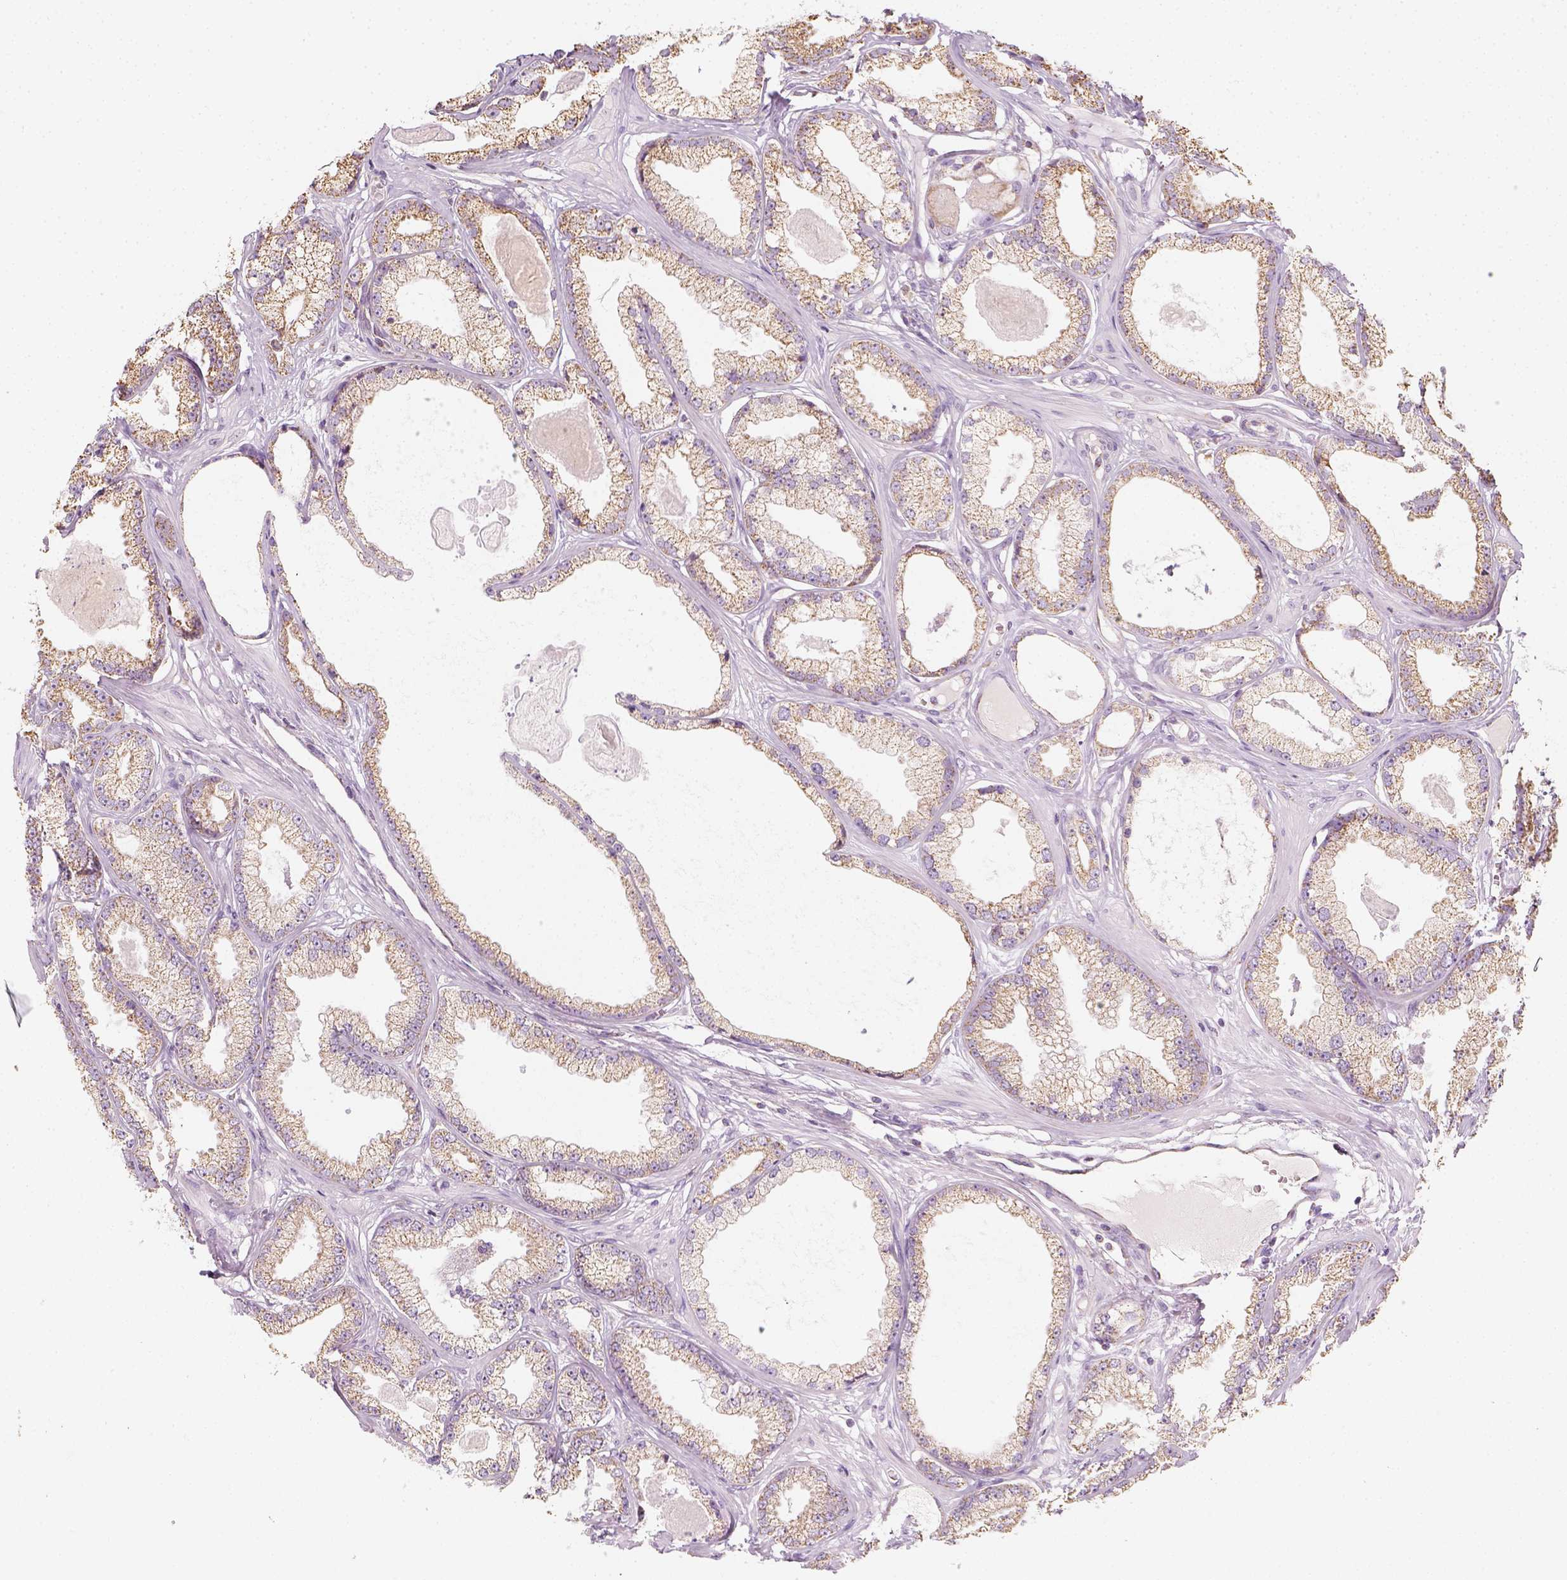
{"staining": {"intensity": "moderate", "quantity": ">75%", "location": "cytoplasmic/membranous"}, "tissue": "prostate cancer", "cell_type": "Tumor cells", "image_type": "cancer", "snomed": [{"axis": "morphology", "description": "Adenocarcinoma, Low grade"}, {"axis": "topography", "description": "Prostate"}], "caption": "The immunohistochemical stain labels moderate cytoplasmic/membranous staining in tumor cells of low-grade adenocarcinoma (prostate) tissue.", "gene": "LCA5", "patient": {"sex": "male", "age": 64}}